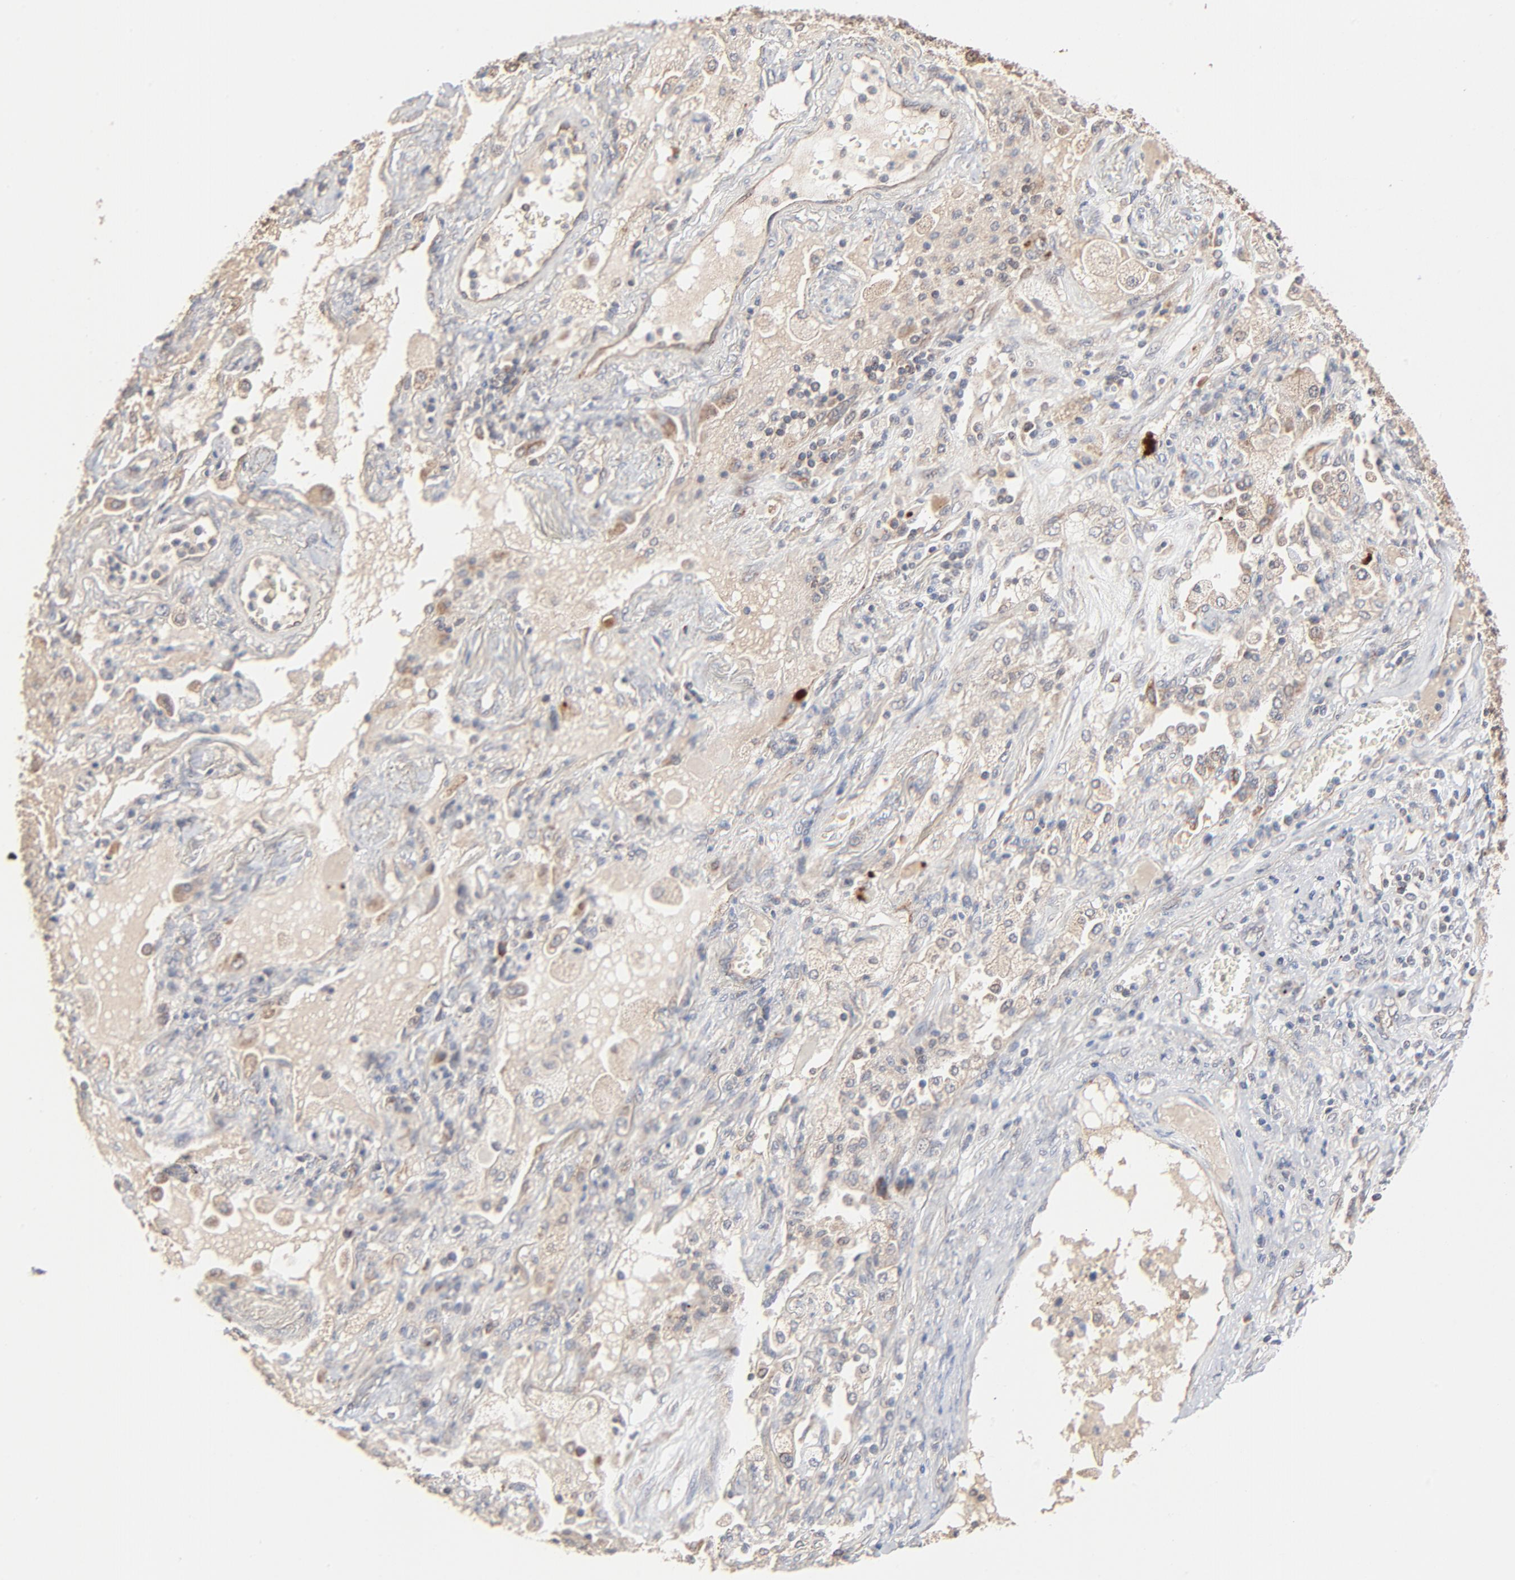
{"staining": {"intensity": "moderate", "quantity": "25%-75%", "location": "cytoplasmic/membranous"}, "tissue": "lung cancer", "cell_type": "Tumor cells", "image_type": "cancer", "snomed": [{"axis": "morphology", "description": "Squamous cell carcinoma, NOS"}, {"axis": "topography", "description": "Lung"}], "caption": "The image exhibits immunohistochemical staining of lung cancer. There is moderate cytoplasmic/membranous staining is seen in approximately 25%-75% of tumor cells.", "gene": "ABLIM3", "patient": {"sex": "female", "age": 76}}